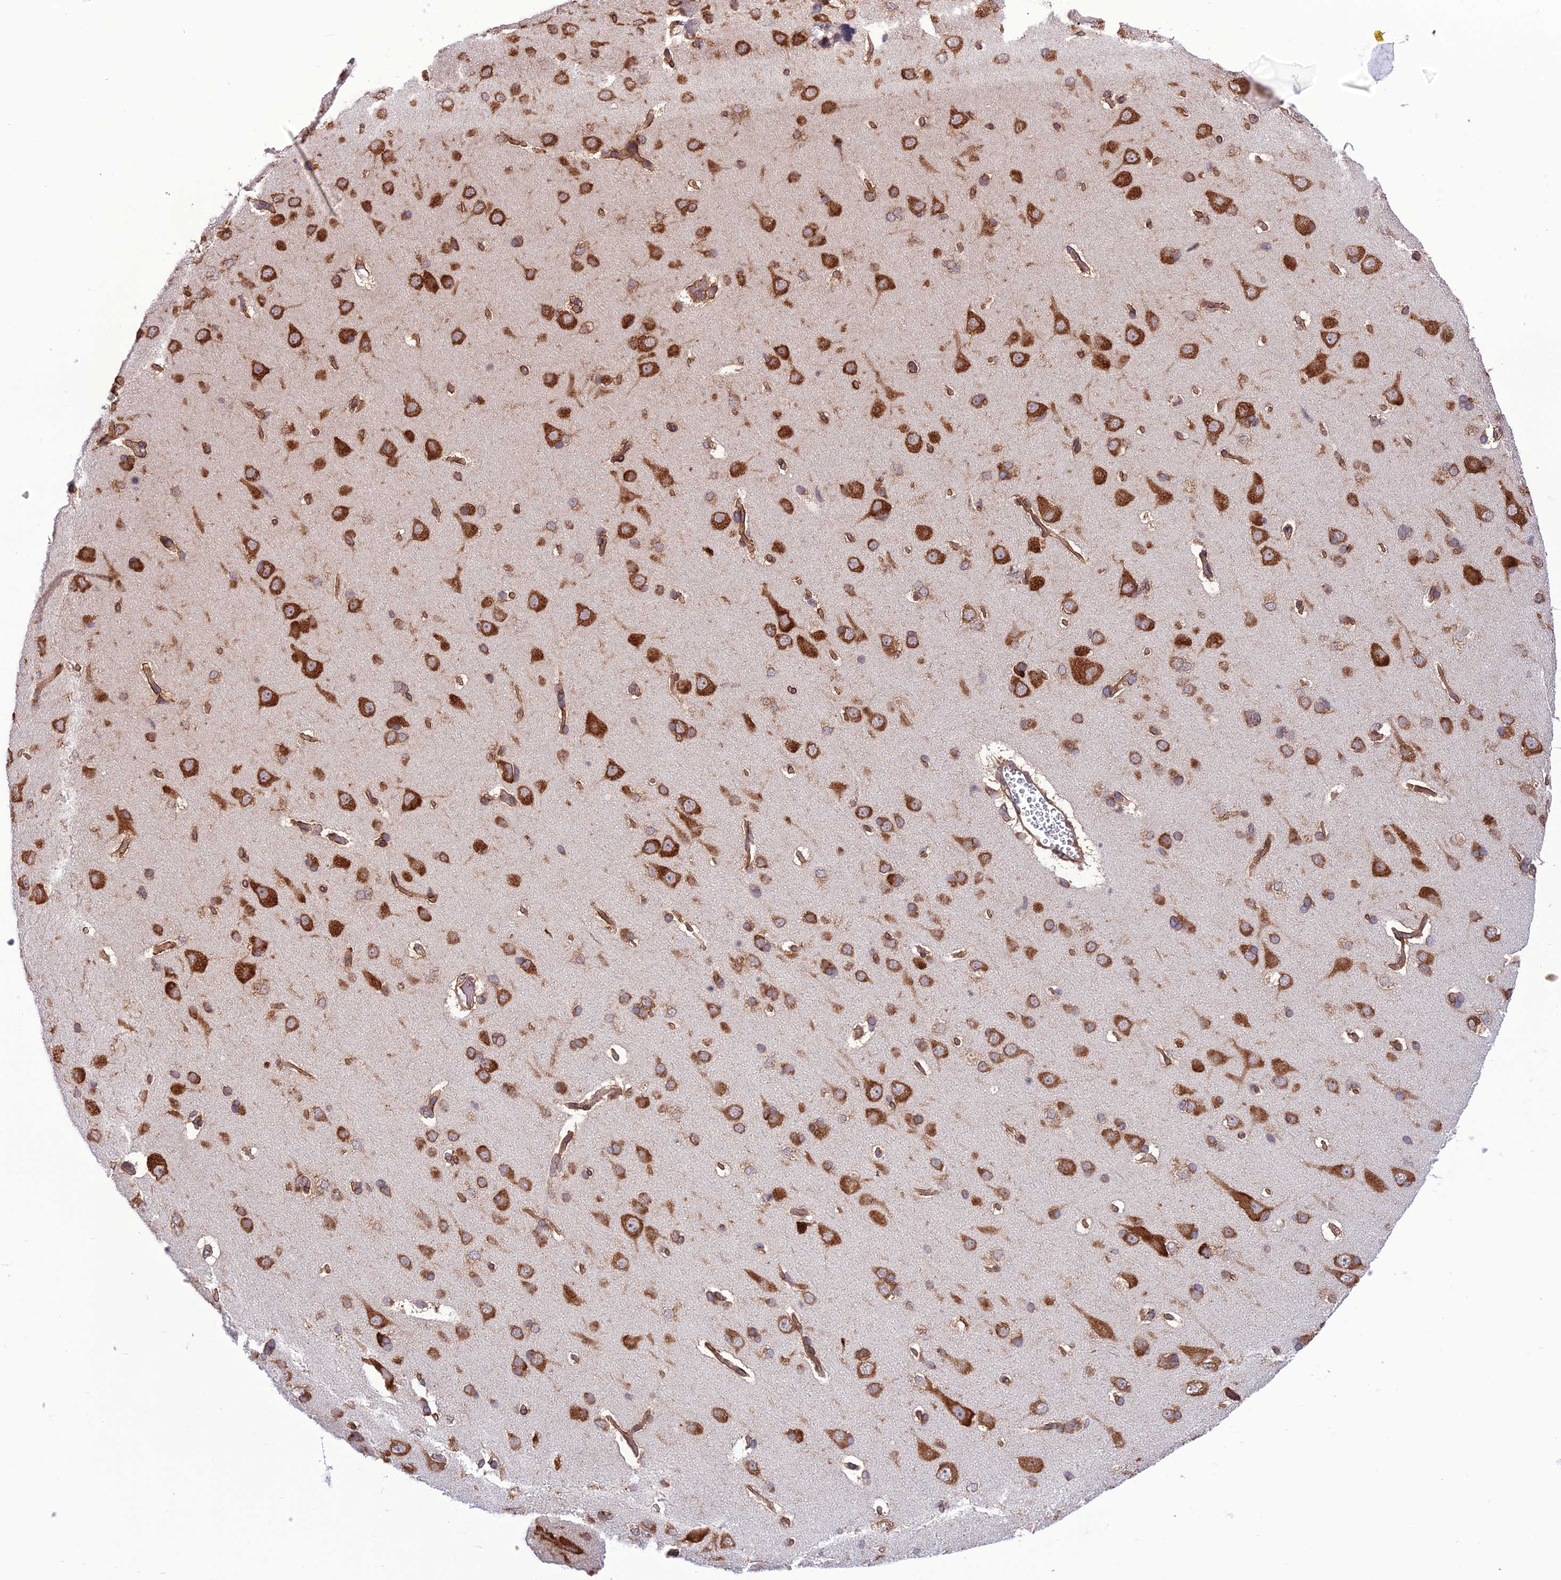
{"staining": {"intensity": "weak", "quantity": ">75%", "location": "cytoplasmic/membranous"}, "tissue": "cerebral cortex", "cell_type": "Endothelial cells", "image_type": "normal", "snomed": [{"axis": "morphology", "description": "Normal tissue, NOS"}, {"axis": "topography", "description": "Cerebral cortex"}], "caption": "An immunohistochemistry (IHC) photomicrograph of benign tissue is shown. Protein staining in brown shows weak cytoplasmic/membranous positivity in cerebral cortex within endothelial cells. The protein is stained brown, and the nuclei are stained in blue (DAB IHC with brightfield microscopy, high magnification).", "gene": "DHCR7", "patient": {"sex": "male", "age": 62}}